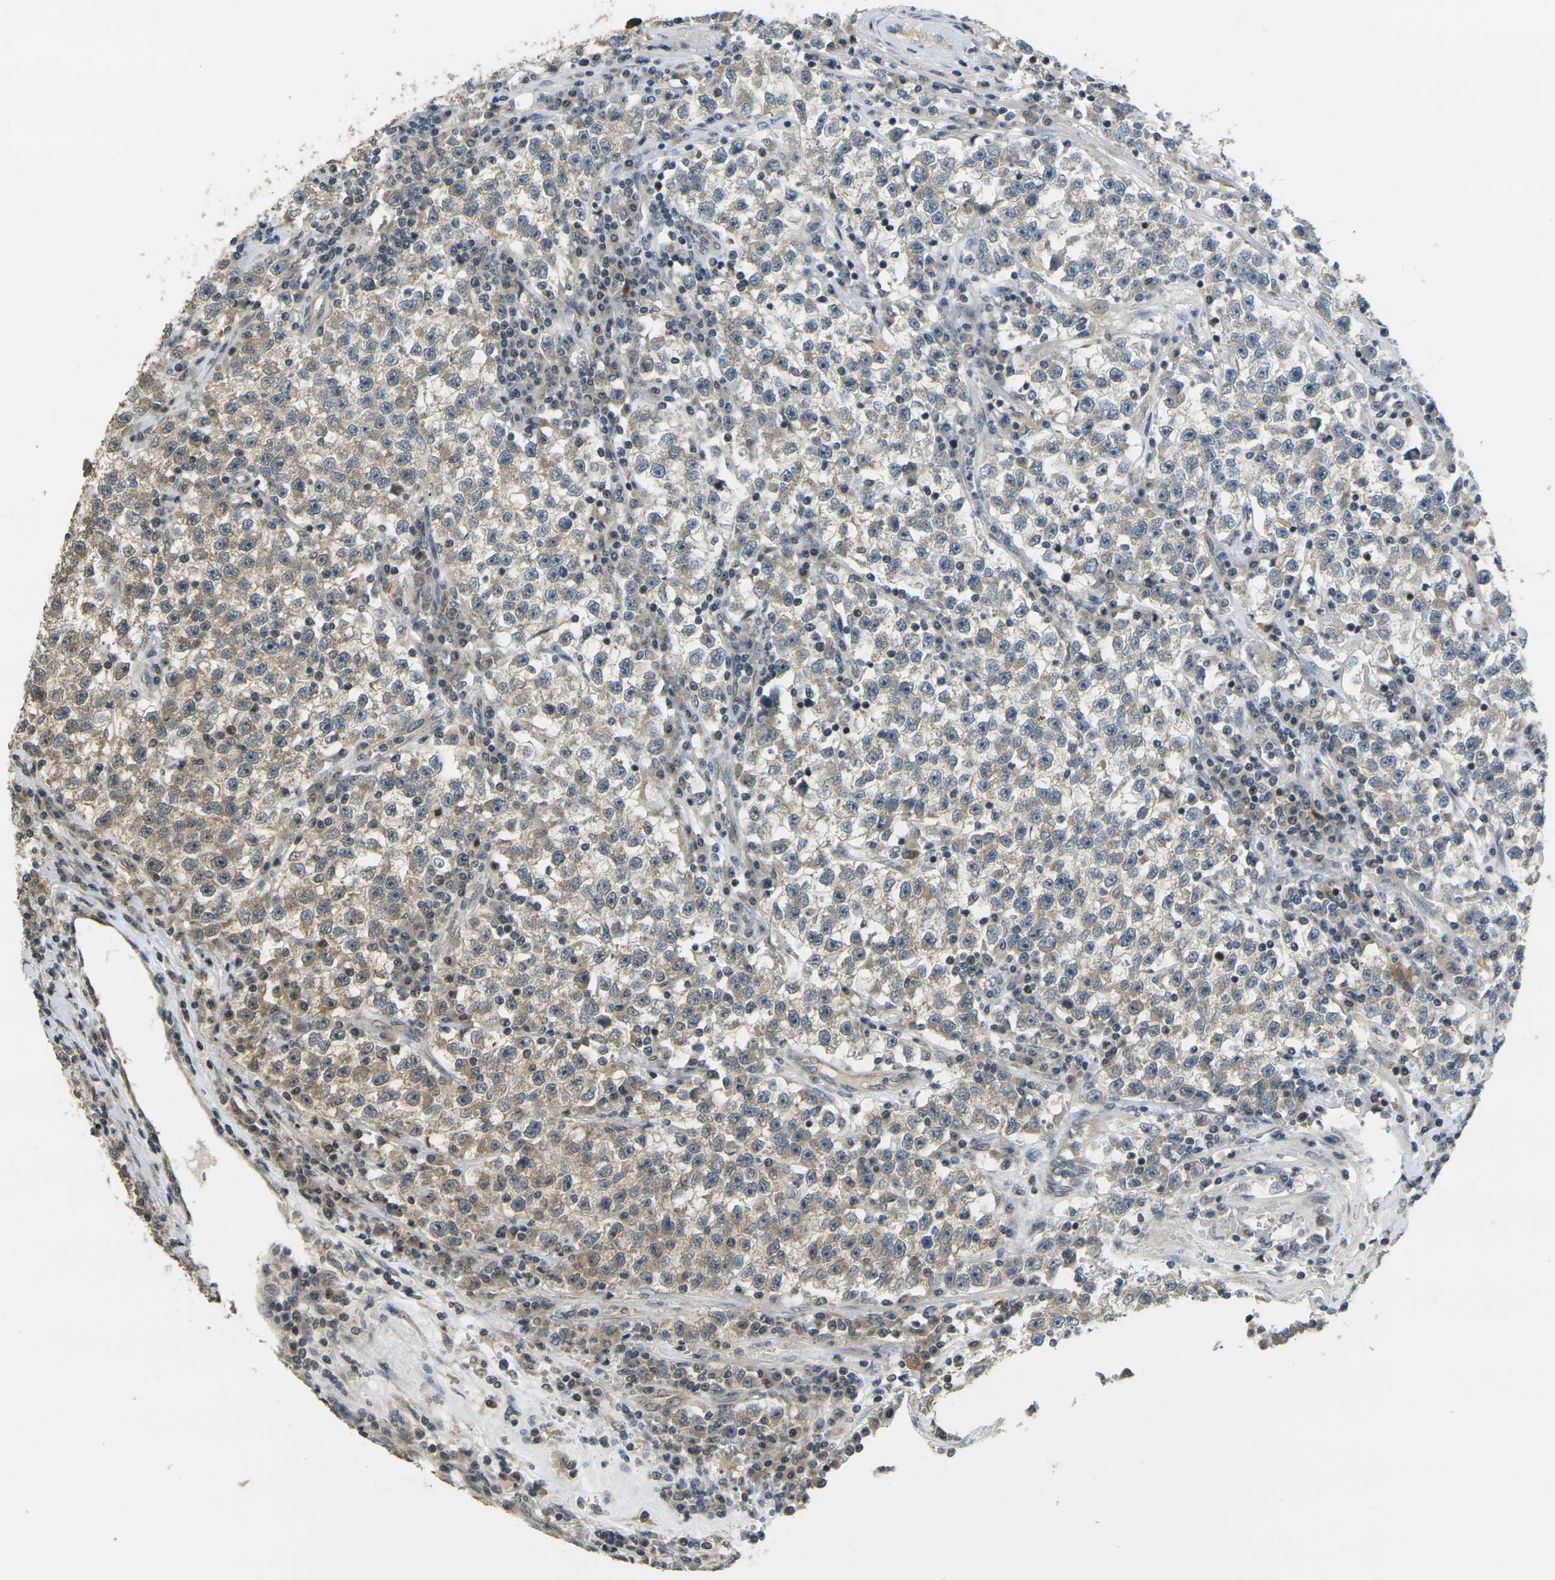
{"staining": {"intensity": "weak", "quantity": ">75%", "location": "cytoplasmic/membranous"}, "tissue": "testis cancer", "cell_type": "Tumor cells", "image_type": "cancer", "snomed": [{"axis": "morphology", "description": "Seminoma, NOS"}, {"axis": "topography", "description": "Testis"}], "caption": "Human testis seminoma stained with a protein marker demonstrates weak staining in tumor cells.", "gene": "KLHL8", "patient": {"sex": "male", "age": 22}}